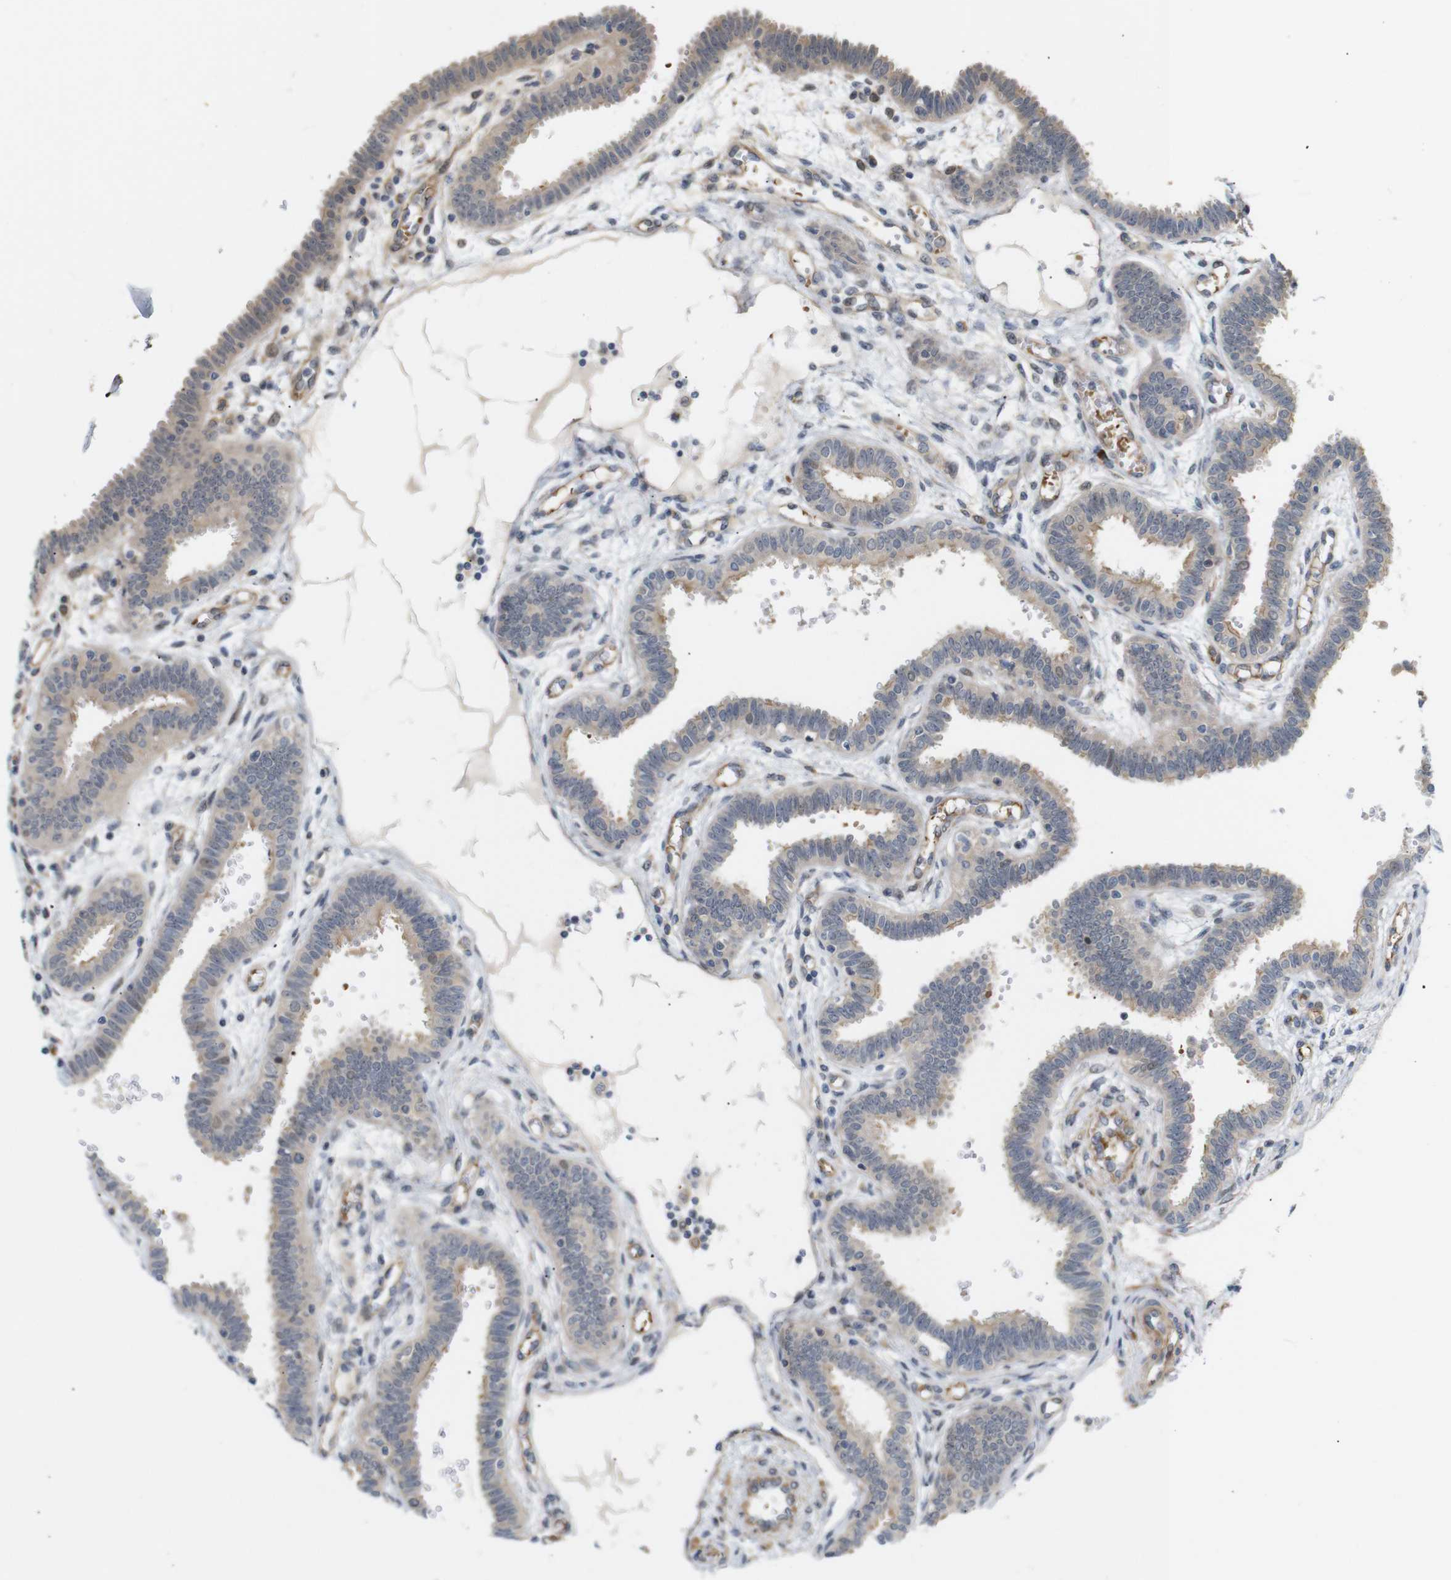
{"staining": {"intensity": "weak", "quantity": "<25%", "location": "cytoplasmic/membranous"}, "tissue": "fallopian tube", "cell_type": "Glandular cells", "image_type": "normal", "snomed": [{"axis": "morphology", "description": "Normal tissue, NOS"}, {"axis": "topography", "description": "Fallopian tube"}], "caption": "Immunohistochemistry (IHC) photomicrograph of benign human fallopian tube stained for a protein (brown), which shows no positivity in glandular cells.", "gene": "RPTOR", "patient": {"sex": "female", "age": 32}}